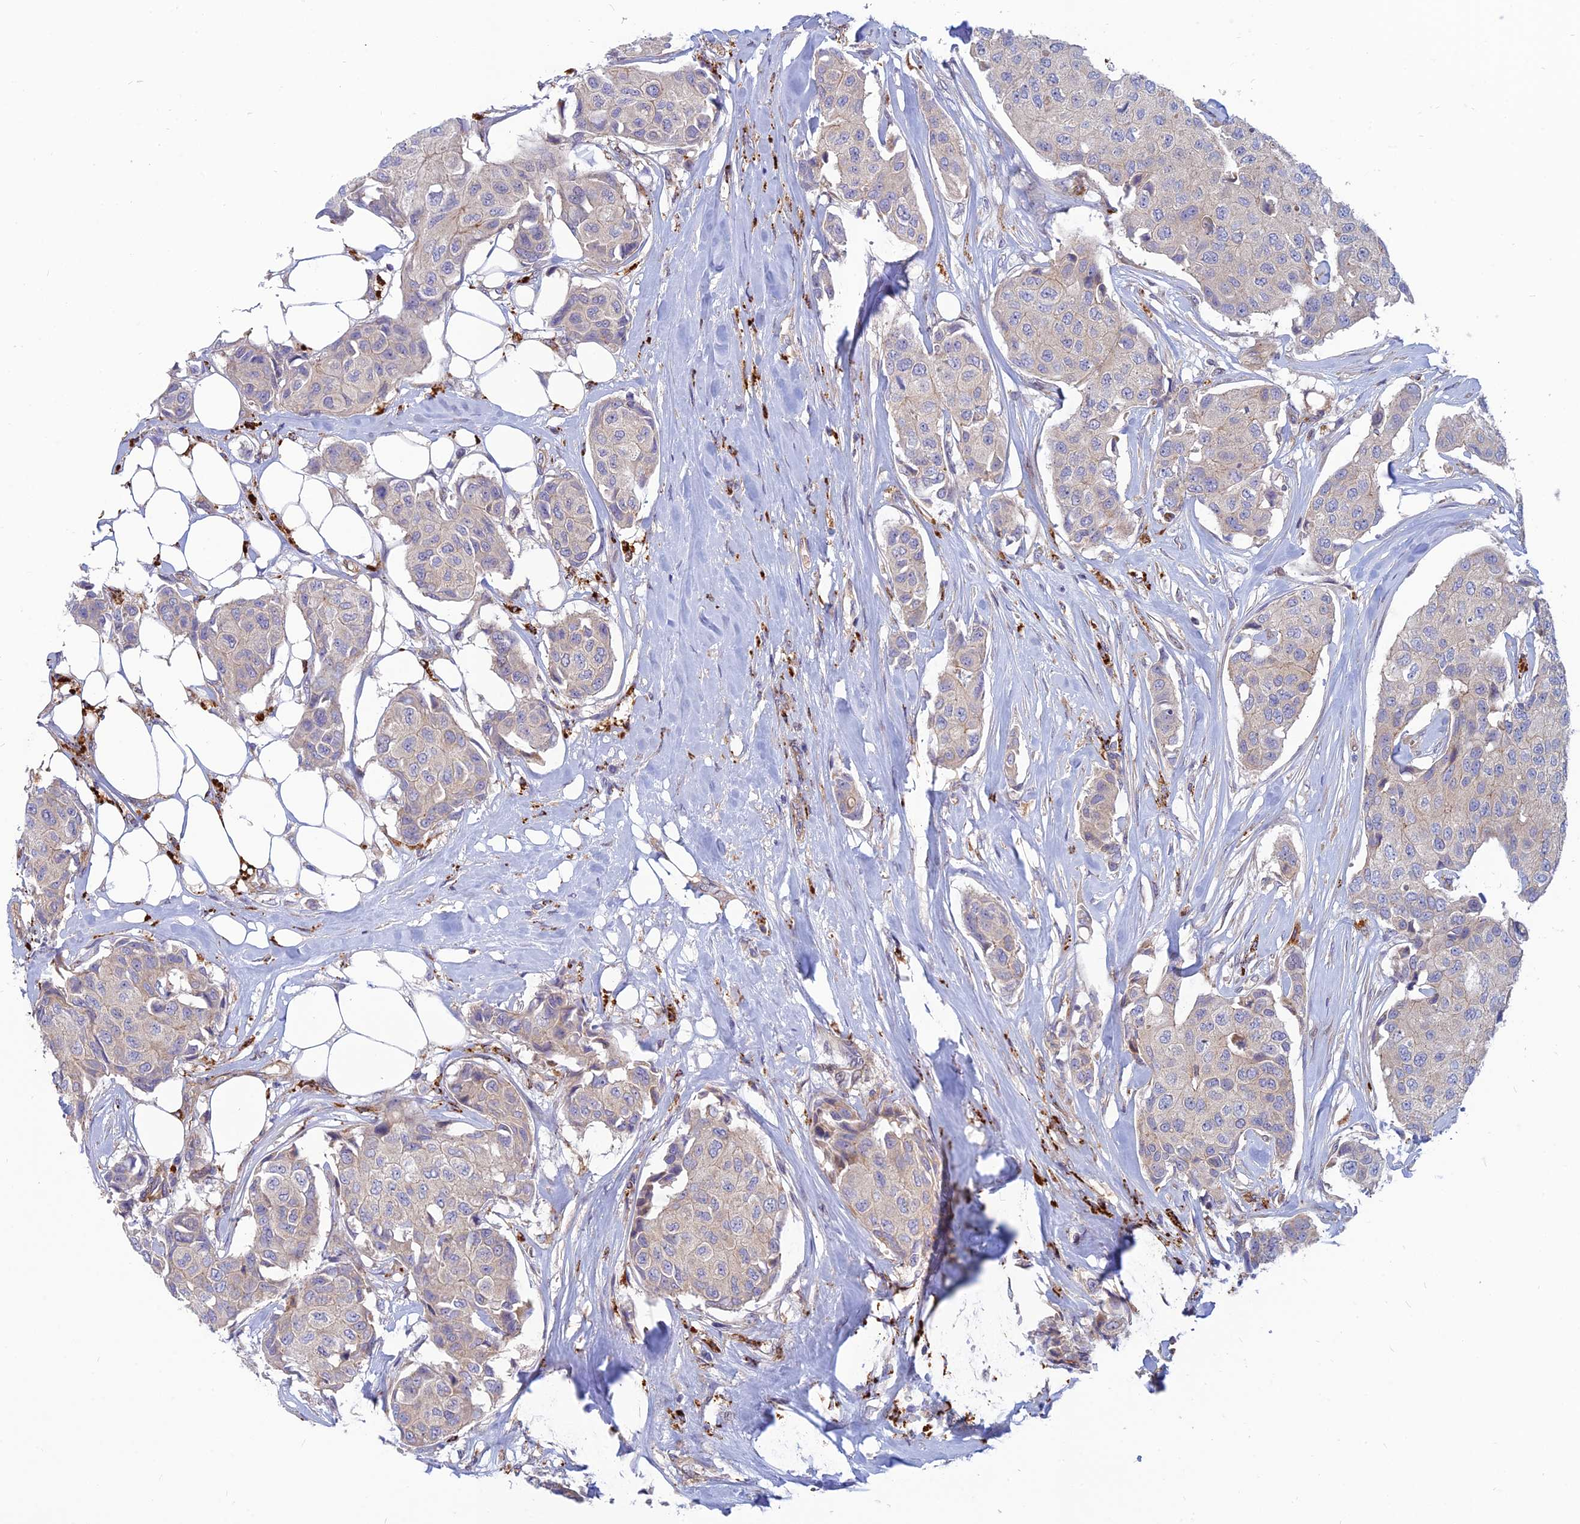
{"staining": {"intensity": "negative", "quantity": "none", "location": "none"}, "tissue": "breast cancer", "cell_type": "Tumor cells", "image_type": "cancer", "snomed": [{"axis": "morphology", "description": "Duct carcinoma"}, {"axis": "topography", "description": "Breast"}], "caption": "Immunohistochemistry (IHC) photomicrograph of human breast intraductal carcinoma stained for a protein (brown), which exhibits no expression in tumor cells.", "gene": "PHKA2", "patient": {"sex": "female", "age": 80}}